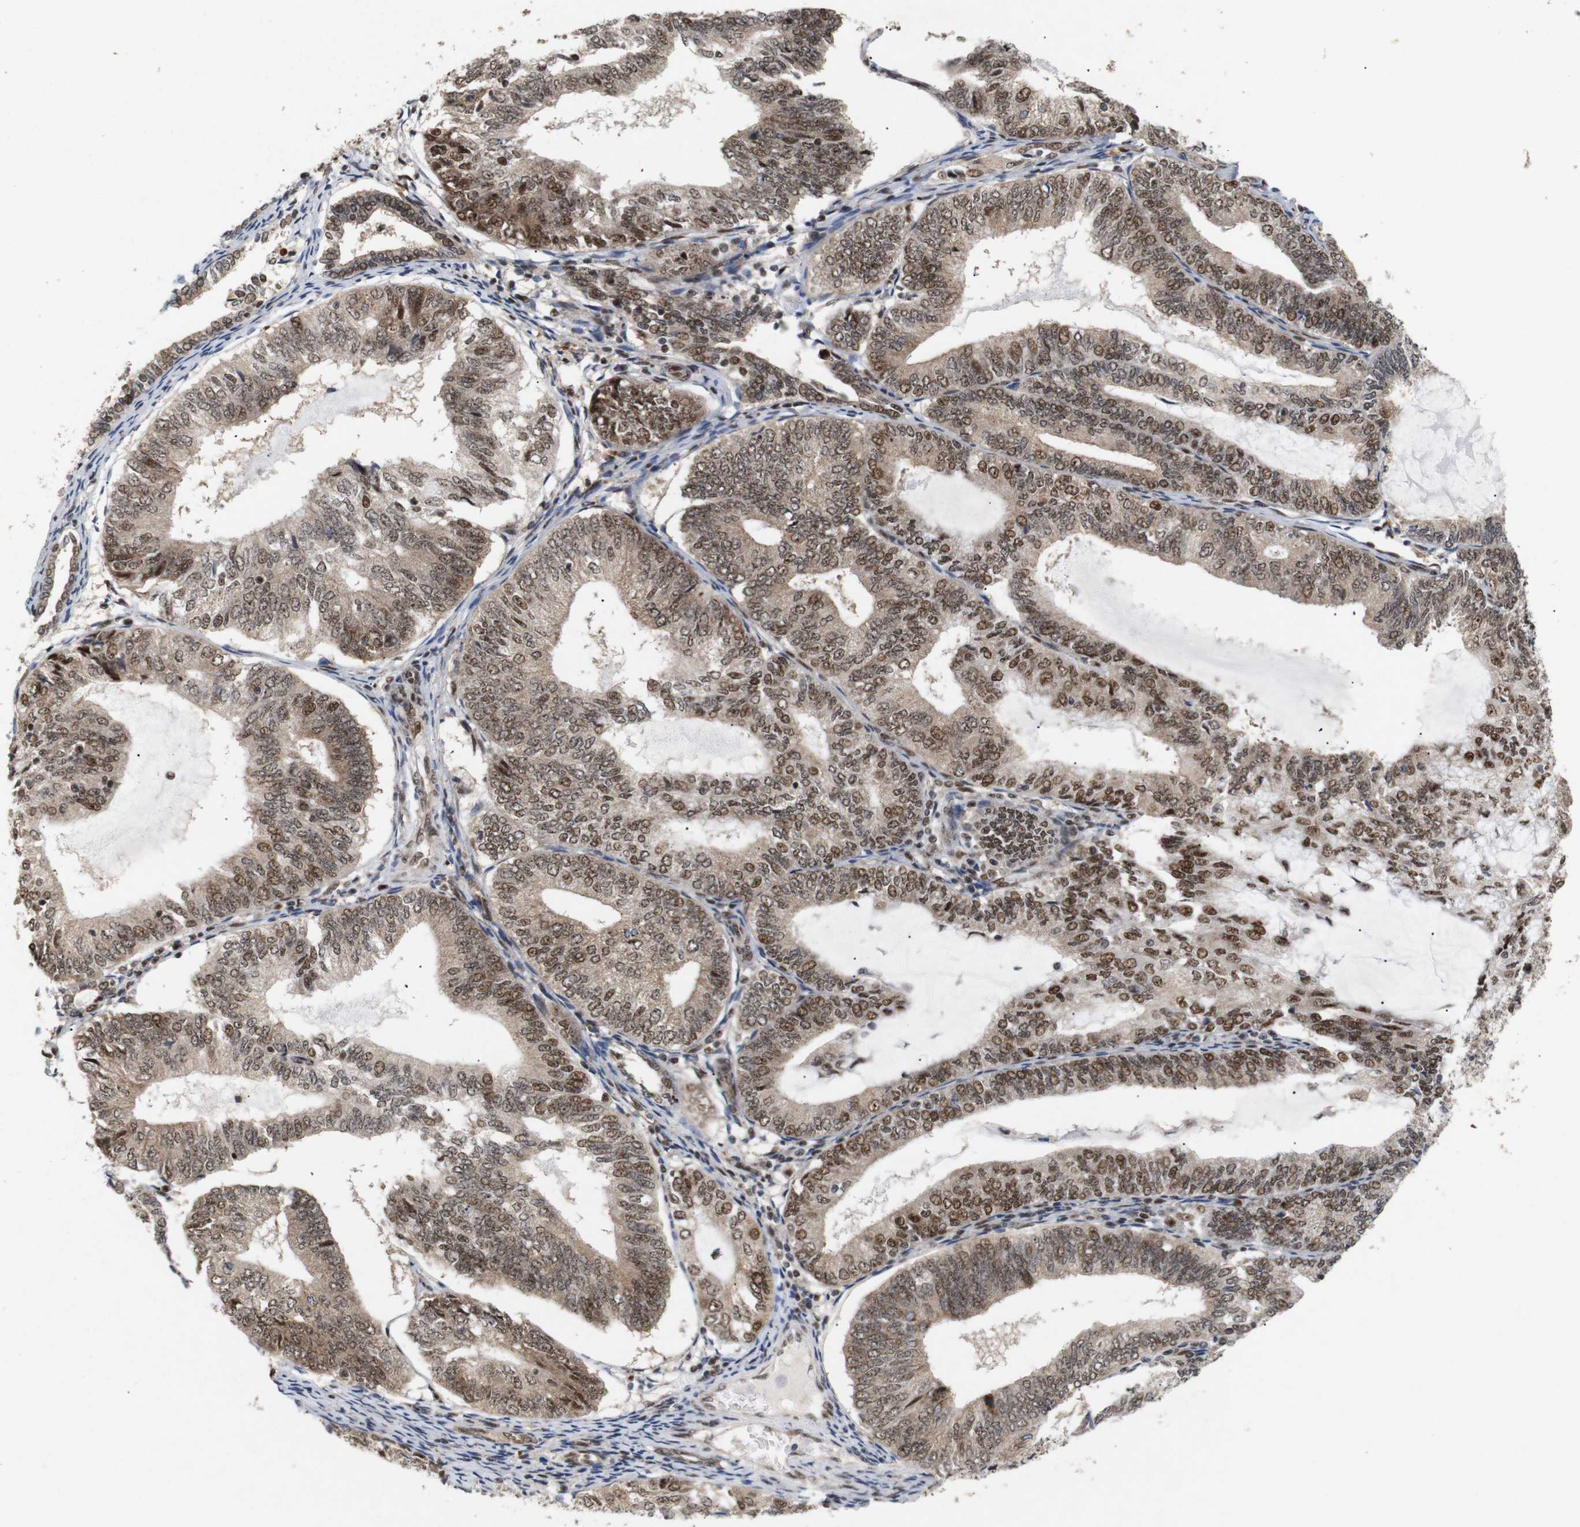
{"staining": {"intensity": "moderate", "quantity": ">75%", "location": "cytoplasmic/membranous,nuclear"}, "tissue": "endometrial cancer", "cell_type": "Tumor cells", "image_type": "cancer", "snomed": [{"axis": "morphology", "description": "Adenocarcinoma, NOS"}, {"axis": "topography", "description": "Endometrium"}], "caption": "Approximately >75% of tumor cells in endometrial cancer (adenocarcinoma) show moderate cytoplasmic/membranous and nuclear protein expression as visualized by brown immunohistochemical staining.", "gene": "PYM1", "patient": {"sex": "female", "age": 81}}